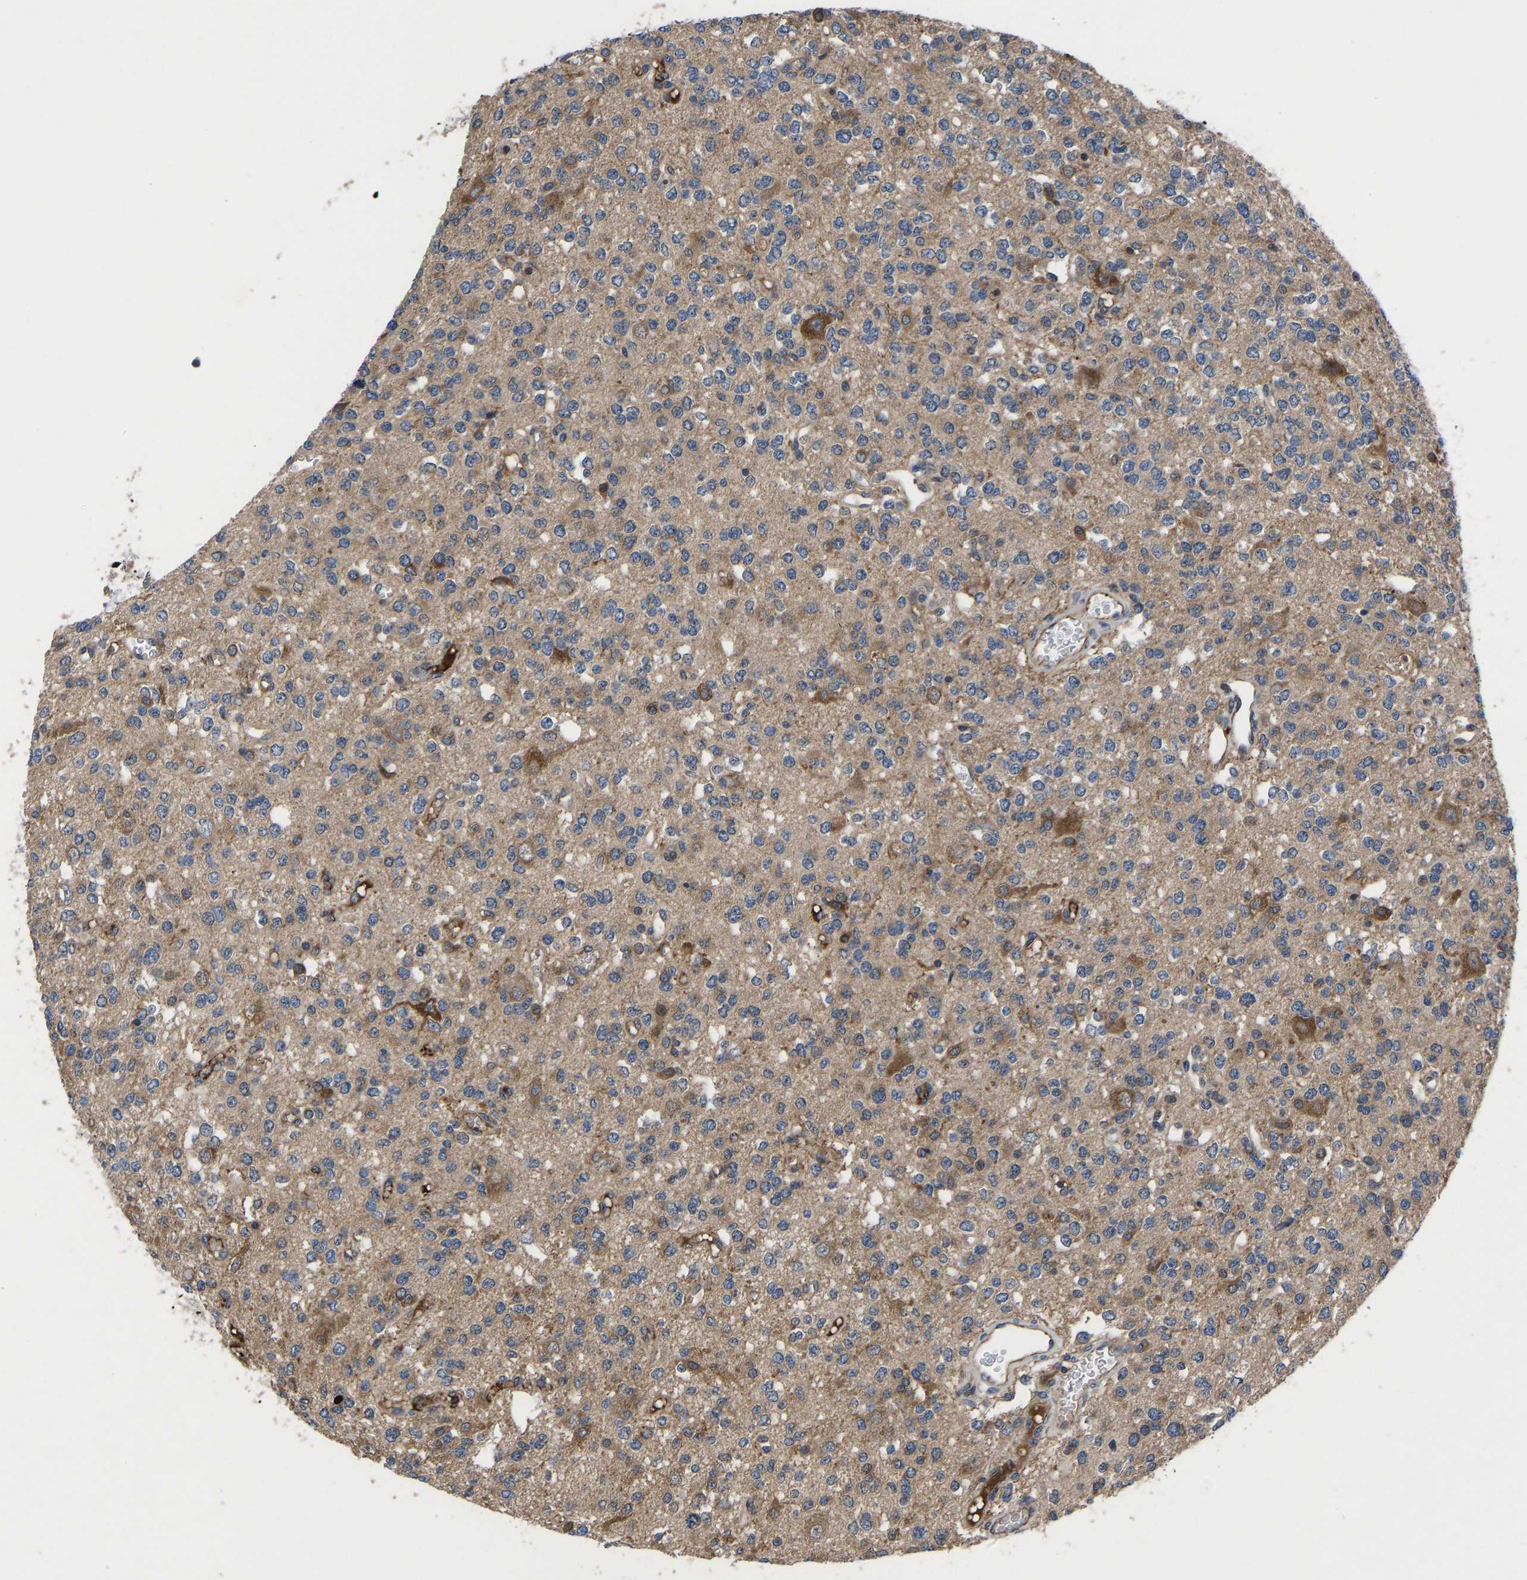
{"staining": {"intensity": "moderate", "quantity": "25%-75%", "location": "cytoplasmic/membranous"}, "tissue": "glioma", "cell_type": "Tumor cells", "image_type": "cancer", "snomed": [{"axis": "morphology", "description": "Glioma, malignant, Low grade"}, {"axis": "topography", "description": "Brain"}], "caption": "Immunohistochemical staining of malignant glioma (low-grade) reveals medium levels of moderate cytoplasmic/membranous protein expression in about 25%-75% of tumor cells. (IHC, brightfield microscopy, high magnification).", "gene": "FRRS1", "patient": {"sex": "male", "age": 38}}